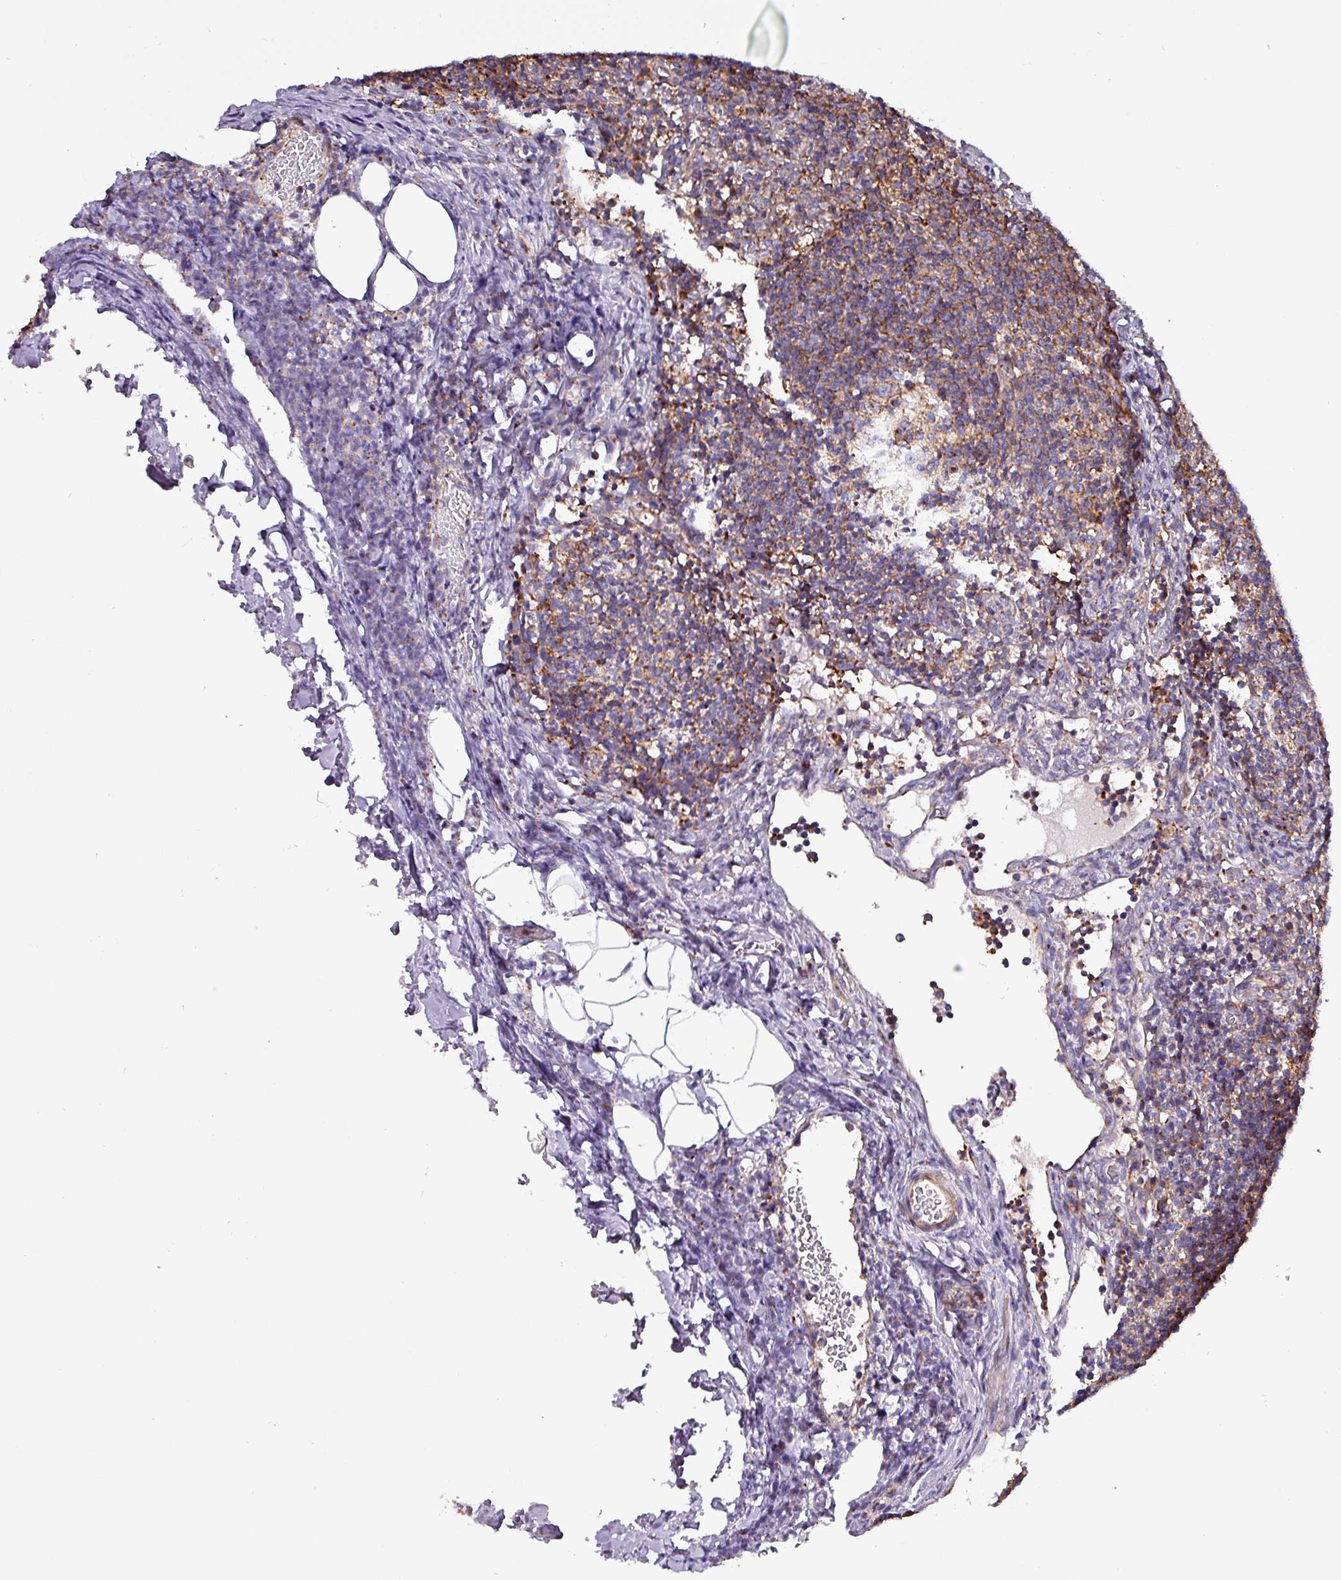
{"staining": {"intensity": "moderate", "quantity": "<25%", "location": "cytoplasmic/membranous"}, "tissue": "lymph node", "cell_type": "Germinal center cells", "image_type": "normal", "snomed": [{"axis": "morphology", "description": "Normal tissue, NOS"}, {"axis": "topography", "description": "Lymph node"}], "caption": "A photomicrograph showing moderate cytoplasmic/membranous expression in about <25% of germinal center cells in unremarkable lymph node, as visualized by brown immunohistochemical staining.", "gene": "VAMP4", "patient": {"sex": "female", "age": 37}}